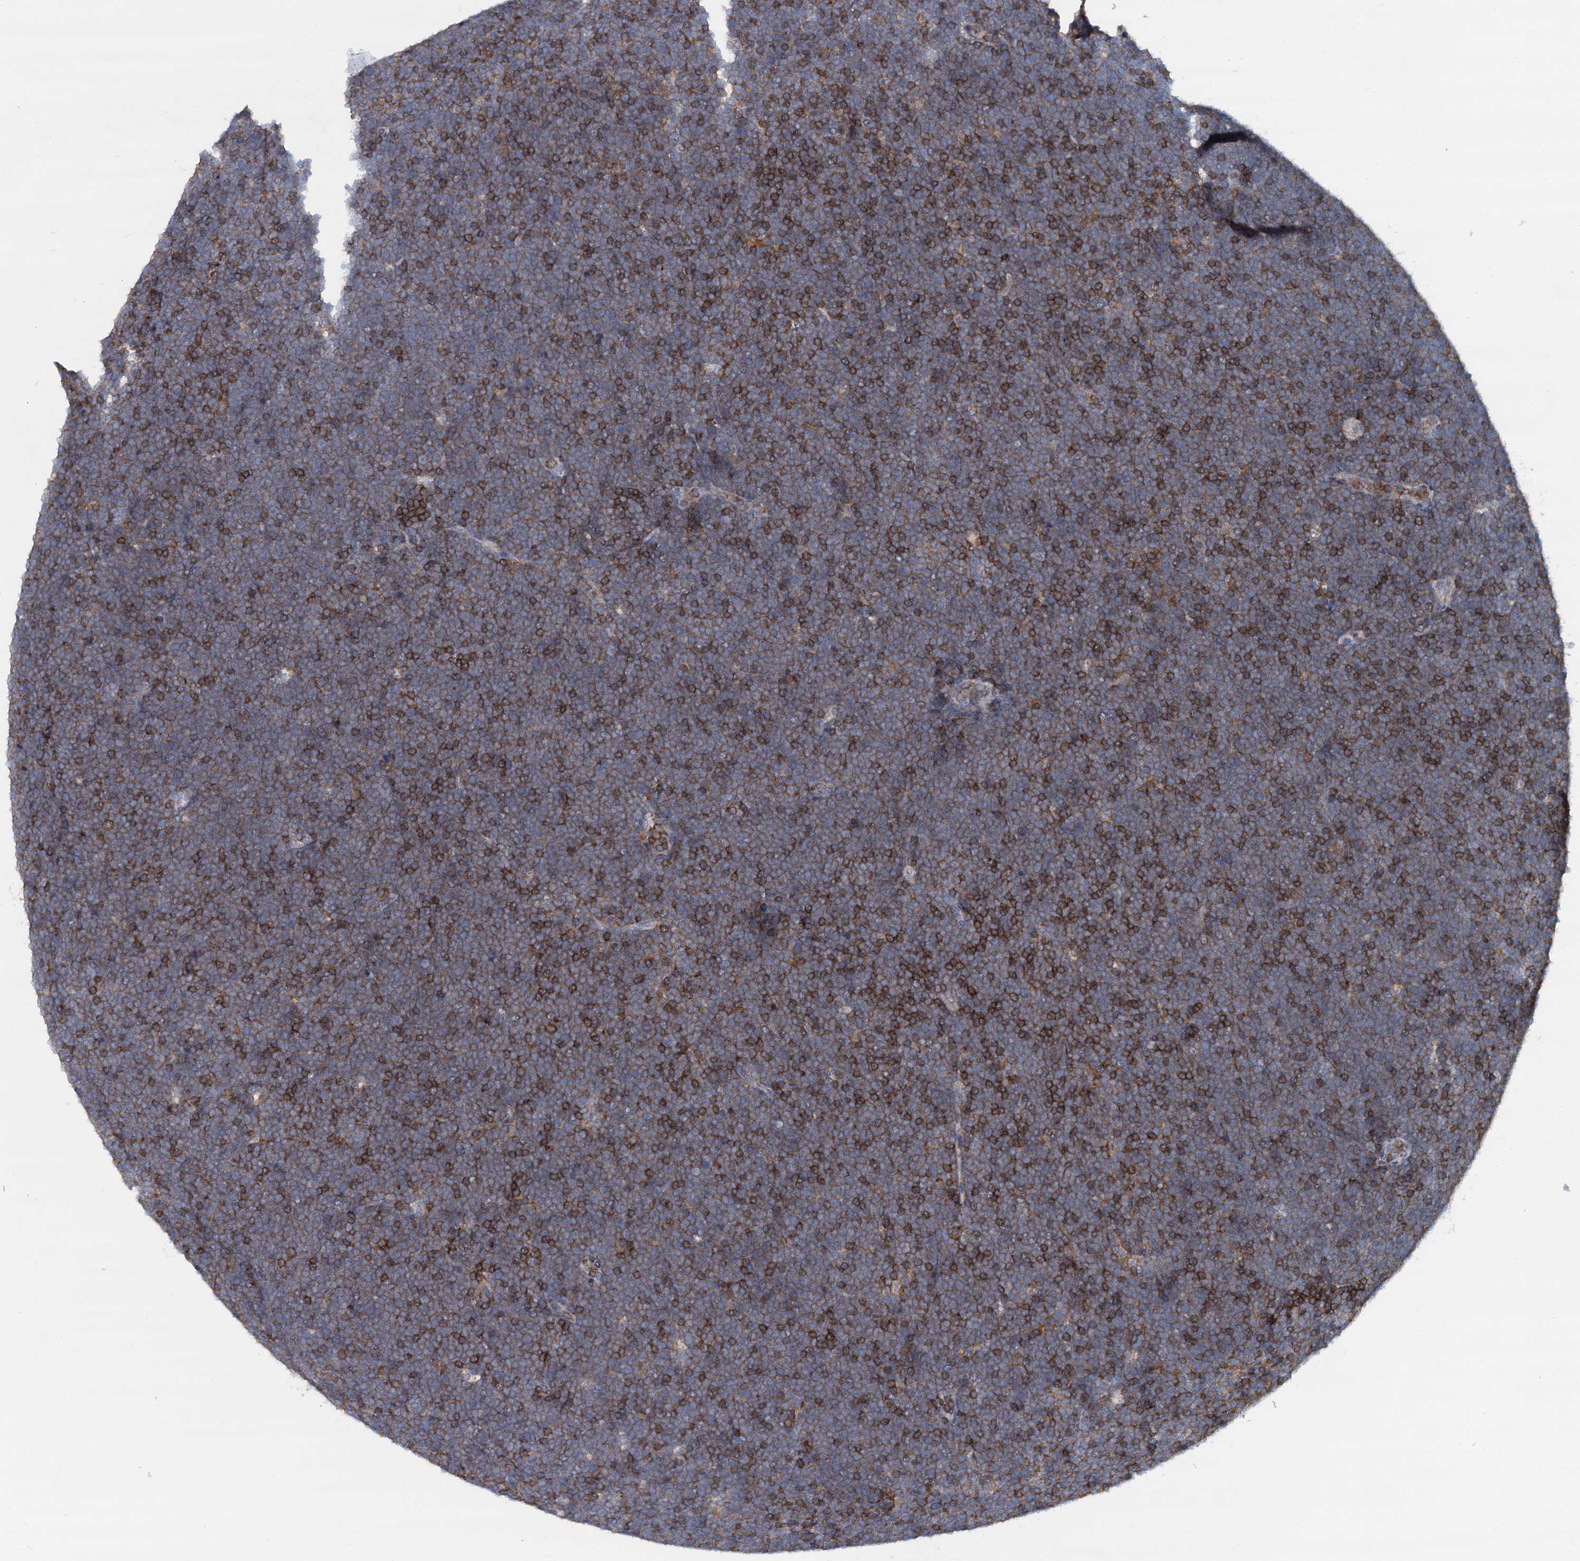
{"staining": {"intensity": "strong", "quantity": "25%-75%", "location": "cytoplasmic/membranous"}, "tissue": "lymphoma", "cell_type": "Tumor cells", "image_type": "cancer", "snomed": [{"axis": "morphology", "description": "Malignant lymphoma, non-Hodgkin's type, High grade"}, {"axis": "topography", "description": "Lymph node"}], "caption": "An image of human high-grade malignant lymphoma, non-Hodgkin's type stained for a protein displays strong cytoplasmic/membranous brown staining in tumor cells.", "gene": "LRCH4", "patient": {"sex": "male", "age": 13}}